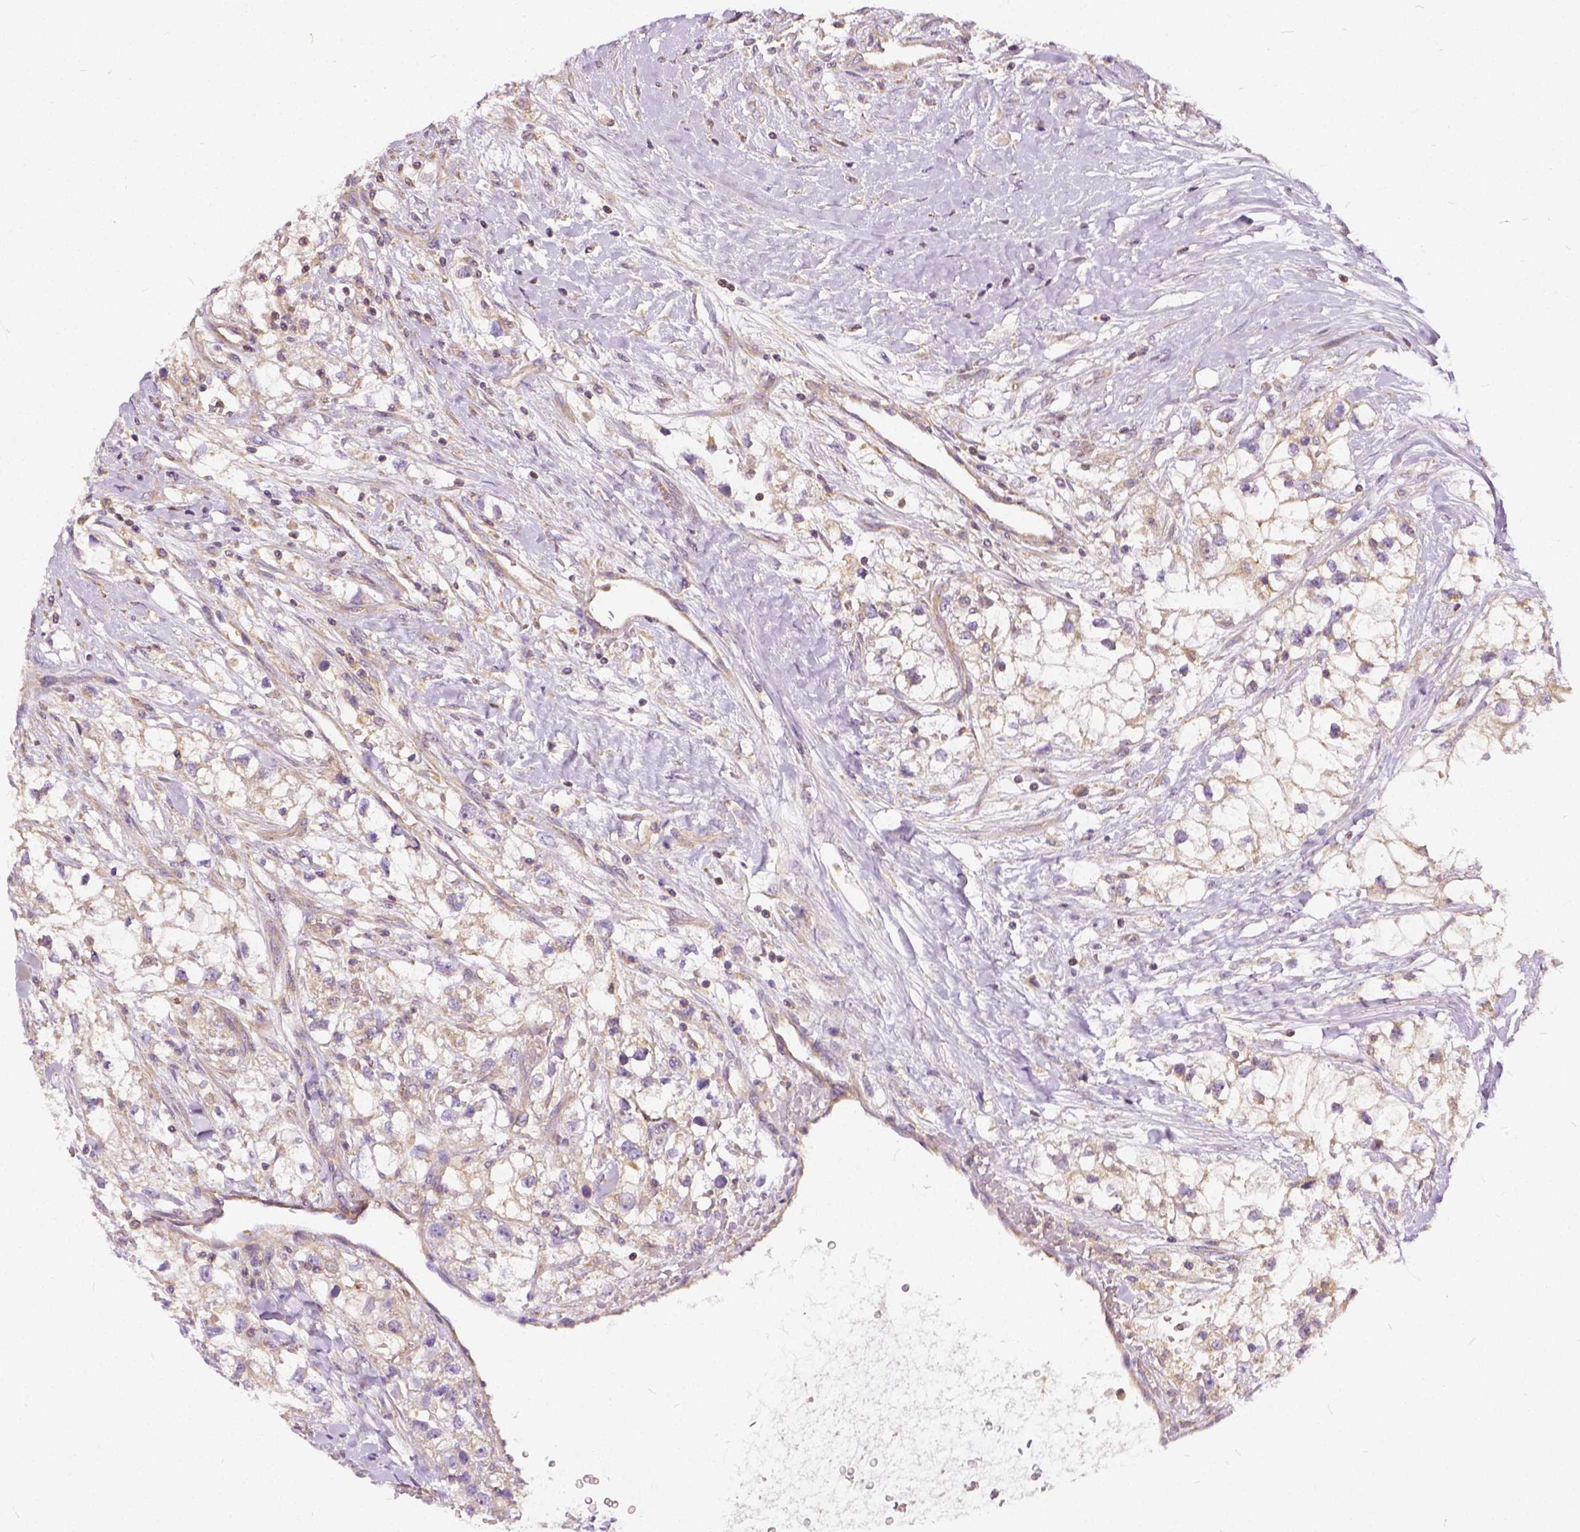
{"staining": {"intensity": "negative", "quantity": "none", "location": "none"}, "tissue": "renal cancer", "cell_type": "Tumor cells", "image_type": "cancer", "snomed": [{"axis": "morphology", "description": "Adenocarcinoma, NOS"}, {"axis": "topography", "description": "Kidney"}], "caption": "Tumor cells show no significant protein staining in renal cancer.", "gene": "CADM4", "patient": {"sex": "male", "age": 59}}